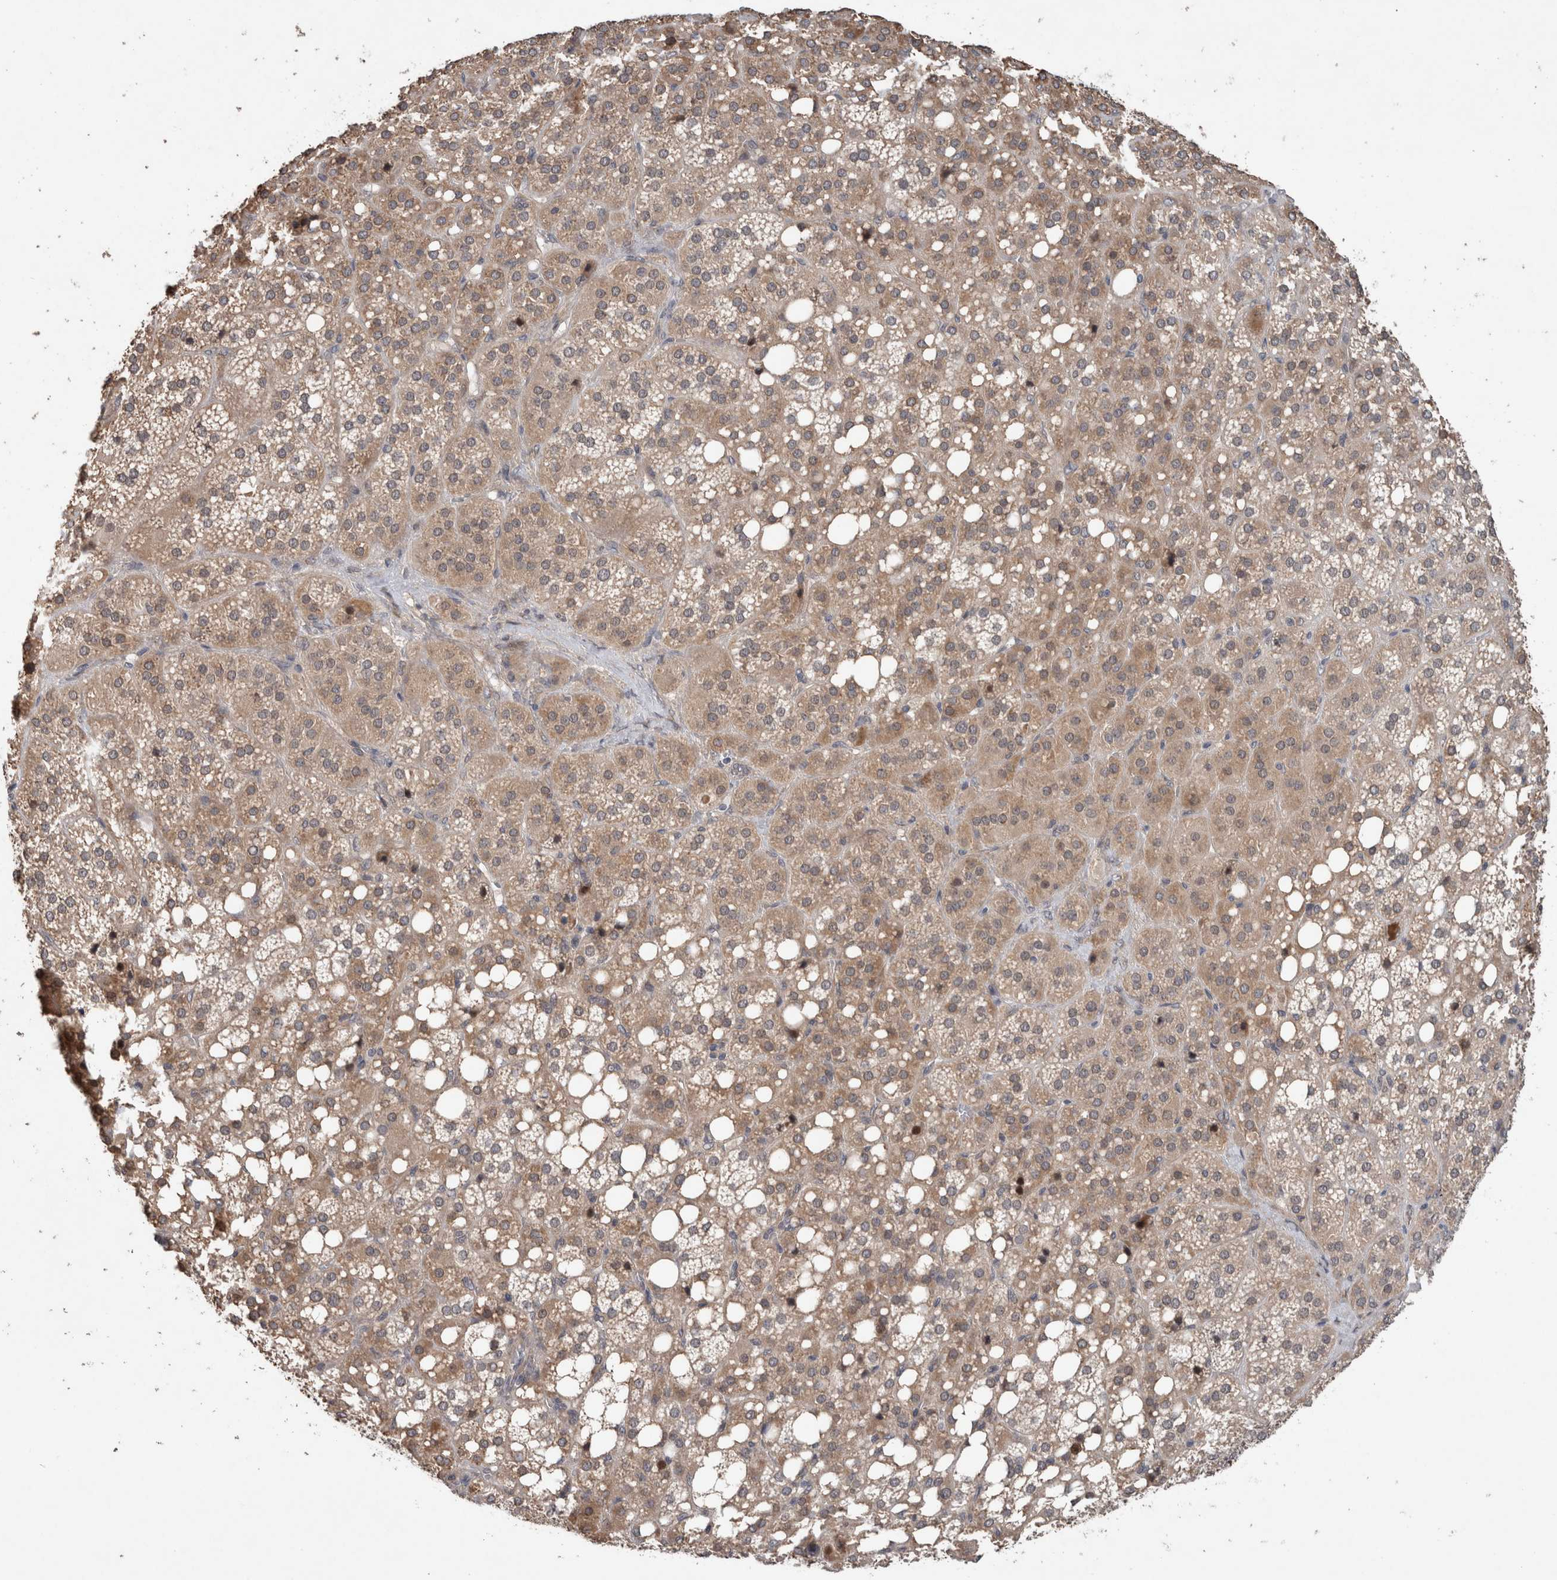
{"staining": {"intensity": "moderate", "quantity": ">75%", "location": "cytoplasmic/membranous"}, "tissue": "adrenal gland", "cell_type": "Glandular cells", "image_type": "normal", "snomed": [{"axis": "morphology", "description": "Normal tissue, NOS"}, {"axis": "topography", "description": "Adrenal gland"}], "caption": "IHC photomicrograph of benign adrenal gland: adrenal gland stained using immunohistochemistry demonstrates medium levels of moderate protein expression localized specifically in the cytoplasmic/membranous of glandular cells, appearing as a cytoplasmic/membranous brown color.", "gene": "GIMAP6", "patient": {"sex": "female", "age": 59}}